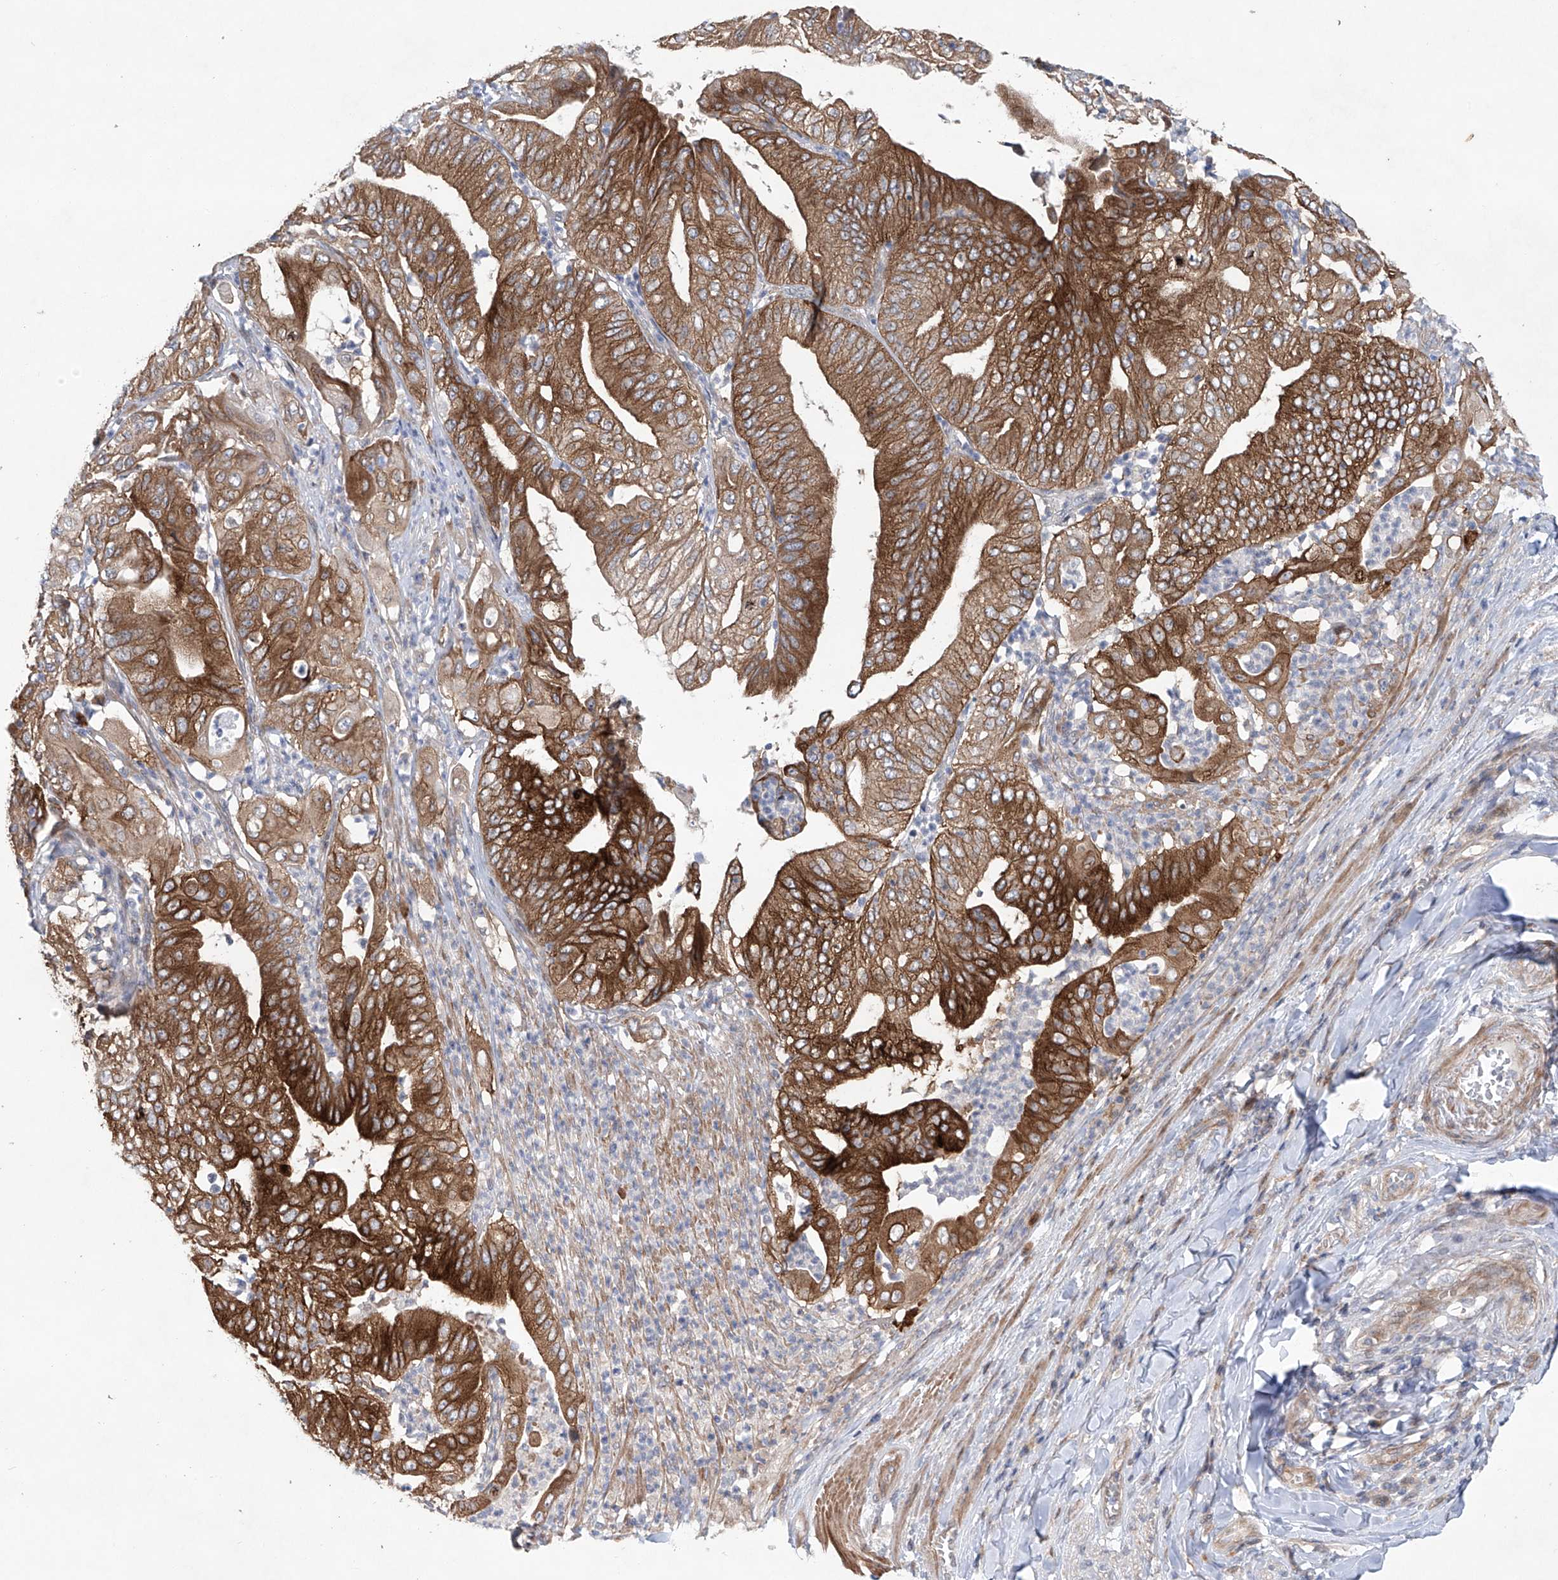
{"staining": {"intensity": "strong", "quantity": ">75%", "location": "cytoplasmic/membranous"}, "tissue": "pancreatic cancer", "cell_type": "Tumor cells", "image_type": "cancer", "snomed": [{"axis": "morphology", "description": "Adenocarcinoma, NOS"}, {"axis": "topography", "description": "Pancreas"}], "caption": "This photomicrograph demonstrates immunohistochemistry (IHC) staining of human adenocarcinoma (pancreatic), with high strong cytoplasmic/membranous staining in about >75% of tumor cells.", "gene": "KLC4", "patient": {"sex": "female", "age": 77}}